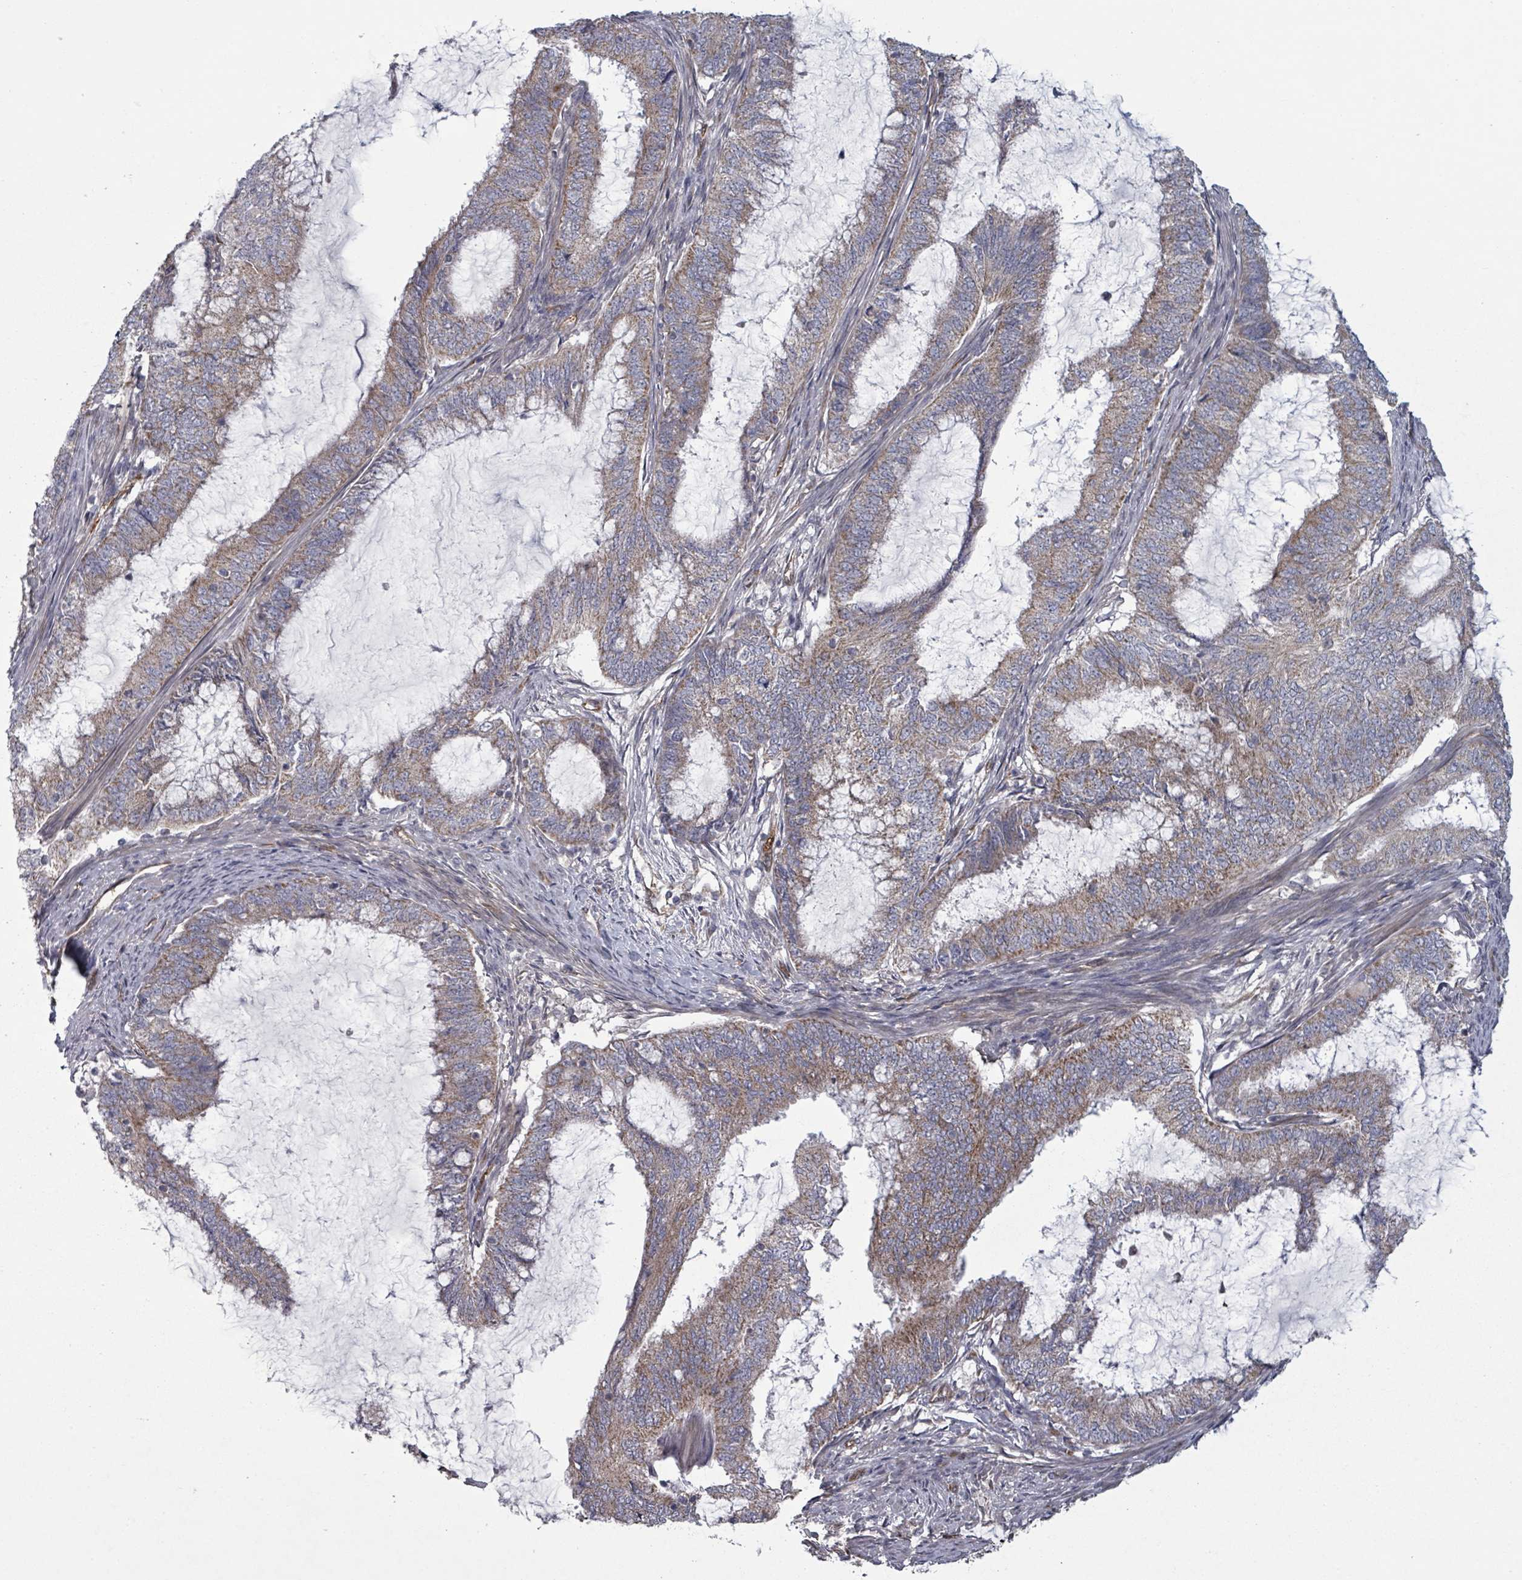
{"staining": {"intensity": "weak", "quantity": ">75%", "location": "cytoplasmic/membranous"}, "tissue": "endometrial cancer", "cell_type": "Tumor cells", "image_type": "cancer", "snomed": [{"axis": "morphology", "description": "Adenocarcinoma, NOS"}, {"axis": "topography", "description": "Endometrium"}], "caption": "DAB (3,3'-diaminobenzidine) immunohistochemical staining of human endometrial adenocarcinoma exhibits weak cytoplasmic/membranous protein expression in approximately >75% of tumor cells. (Brightfield microscopy of DAB IHC at high magnification).", "gene": "FKBP1A", "patient": {"sex": "female", "age": 51}}